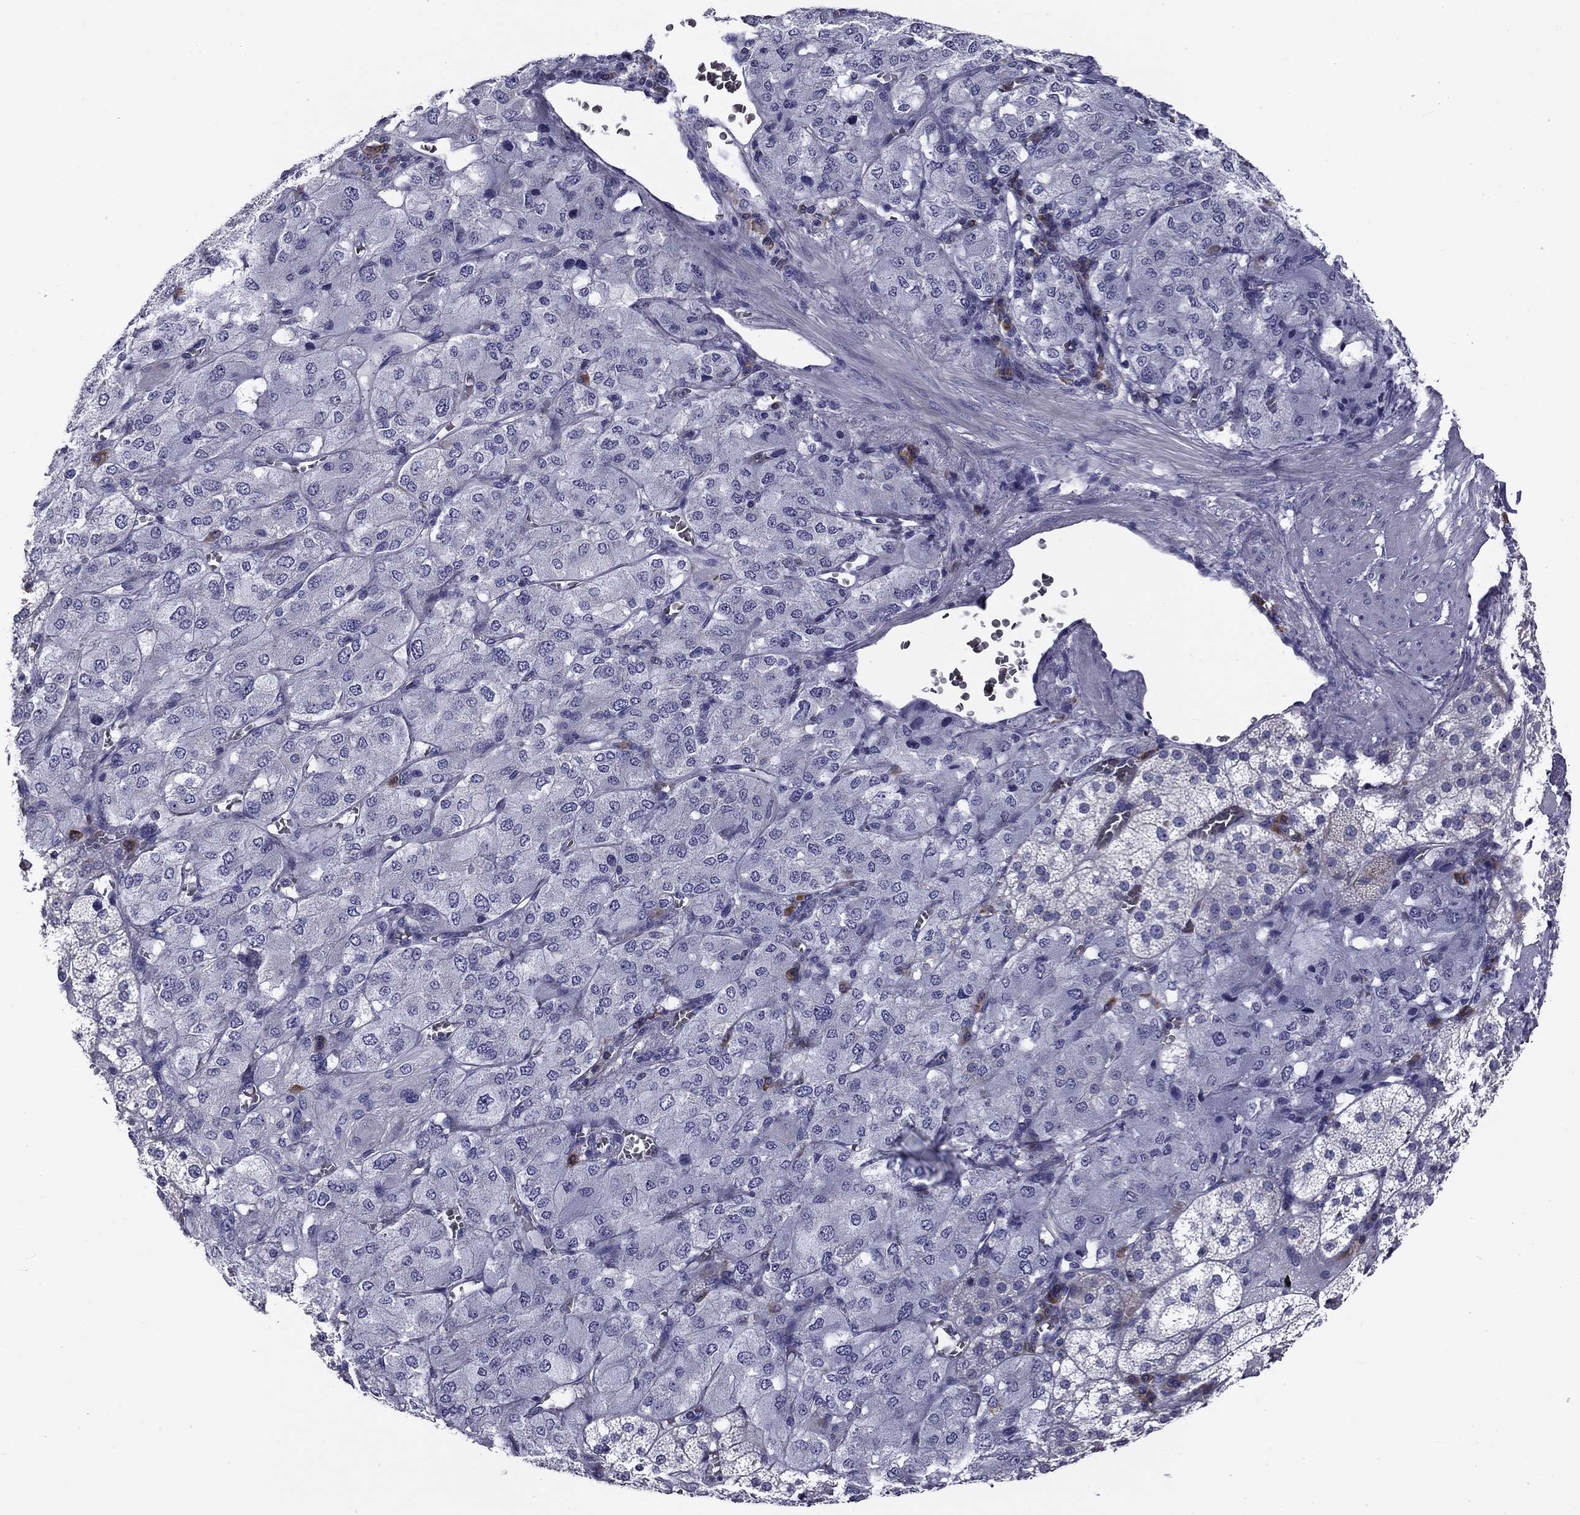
{"staining": {"intensity": "negative", "quantity": "none", "location": "none"}, "tissue": "adrenal gland", "cell_type": "Glandular cells", "image_type": "normal", "snomed": [{"axis": "morphology", "description": "Normal tissue, NOS"}, {"axis": "topography", "description": "Adrenal gland"}], "caption": "There is no significant positivity in glandular cells of adrenal gland. (Brightfield microscopy of DAB (3,3'-diaminobenzidine) IHC at high magnification).", "gene": "POU2F2", "patient": {"sex": "female", "age": 60}}